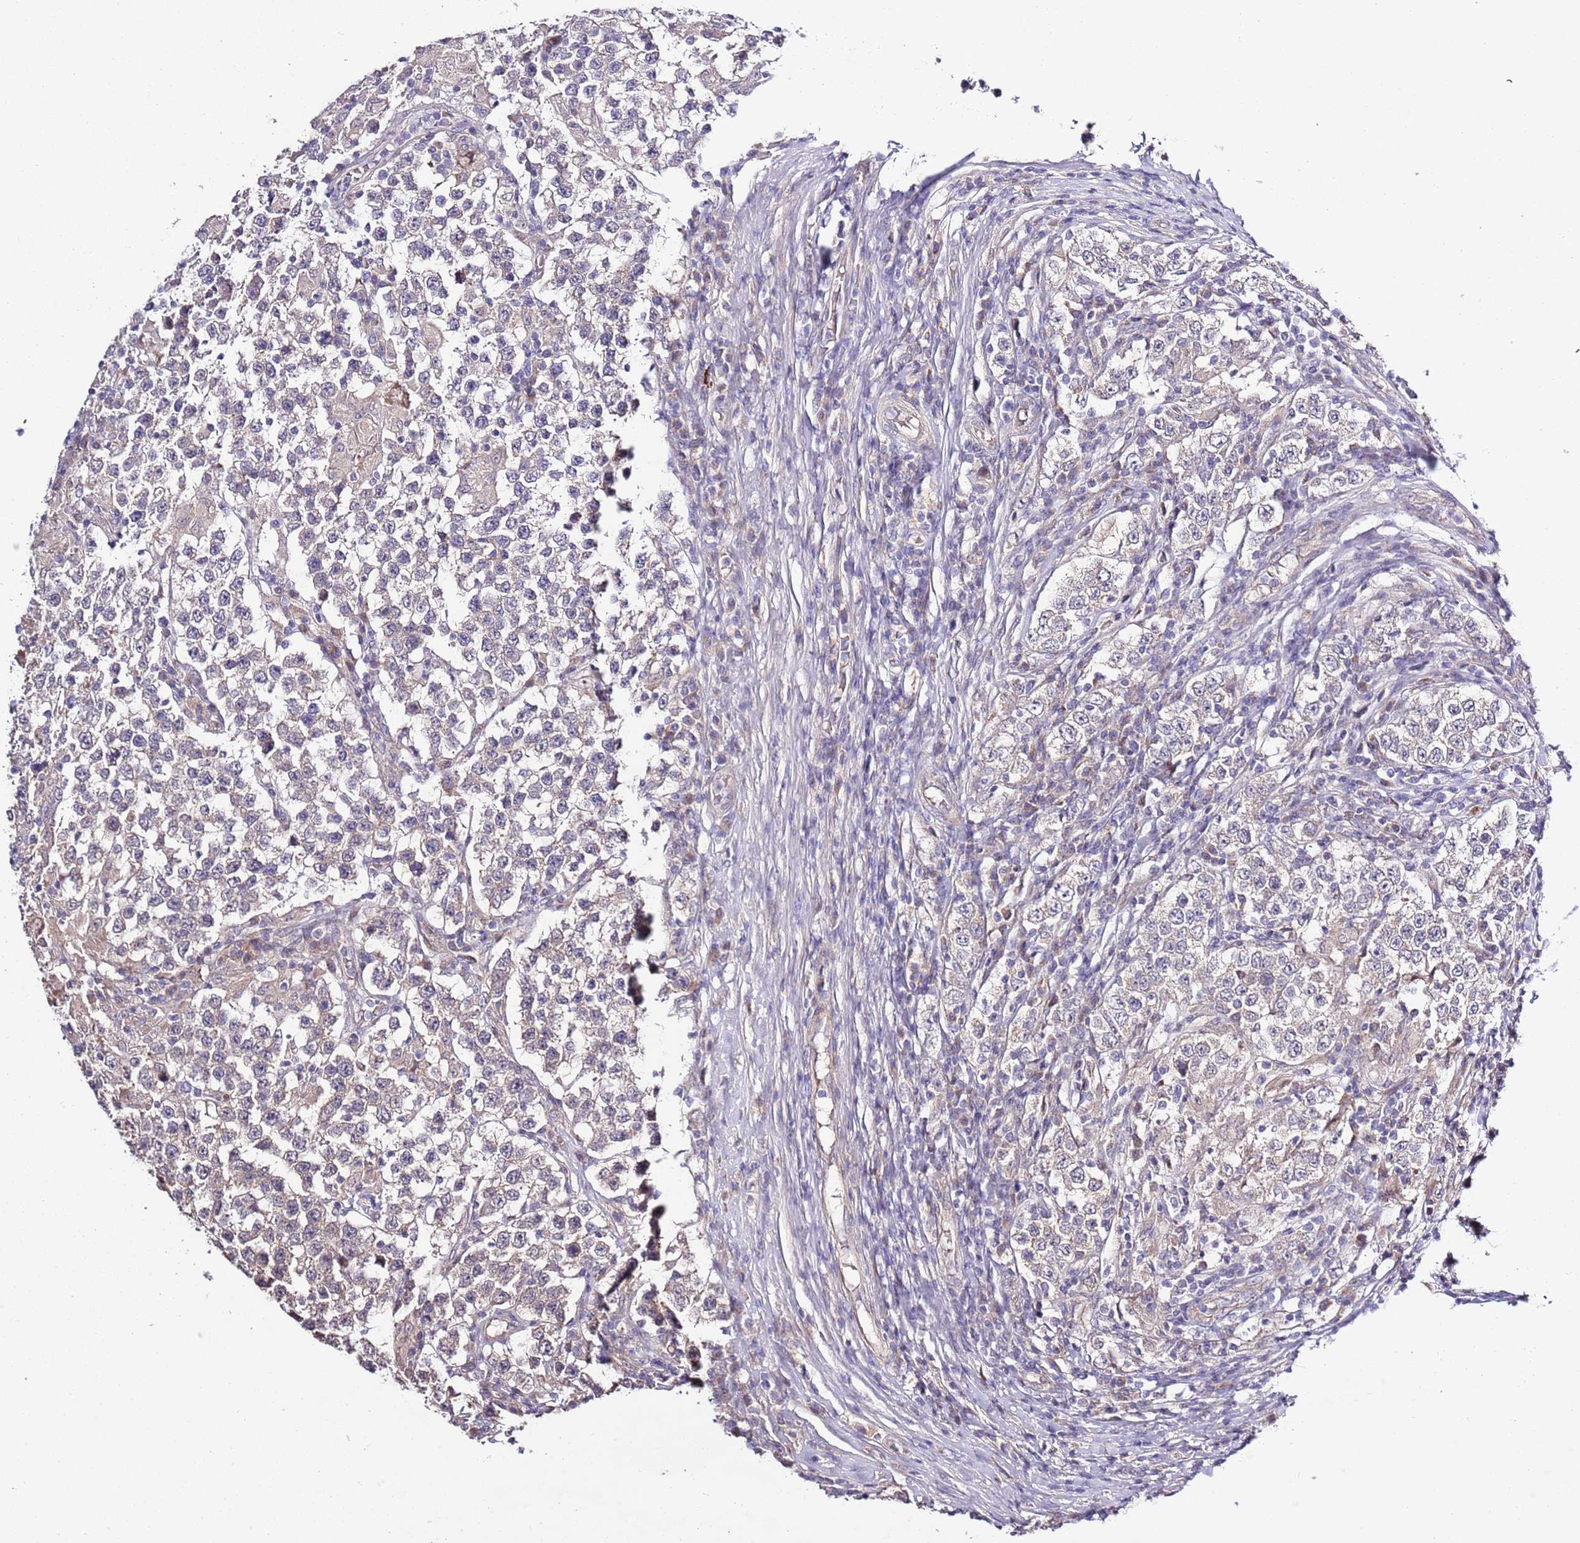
{"staining": {"intensity": "negative", "quantity": "none", "location": "none"}, "tissue": "testis cancer", "cell_type": "Tumor cells", "image_type": "cancer", "snomed": [{"axis": "morphology", "description": "Seminoma, NOS"}, {"axis": "morphology", "description": "Carcinoma, Embryonal, NOS"}, {"axis": "topography", "description": "Testis"}], "caption": "A high-resolution photomicrograph shows immunohistochemistry (IHC) staining of testis cancer, which shows no significant expression in tumor cells. Brightfield microscopy of IHC stained with DAB (3,3'-diaminobenzidine) (brown) and hematoxylin (blue), captured at high magnification.", "gene": "LIPJ", "patient": {"sex": "male", "age": 41}}